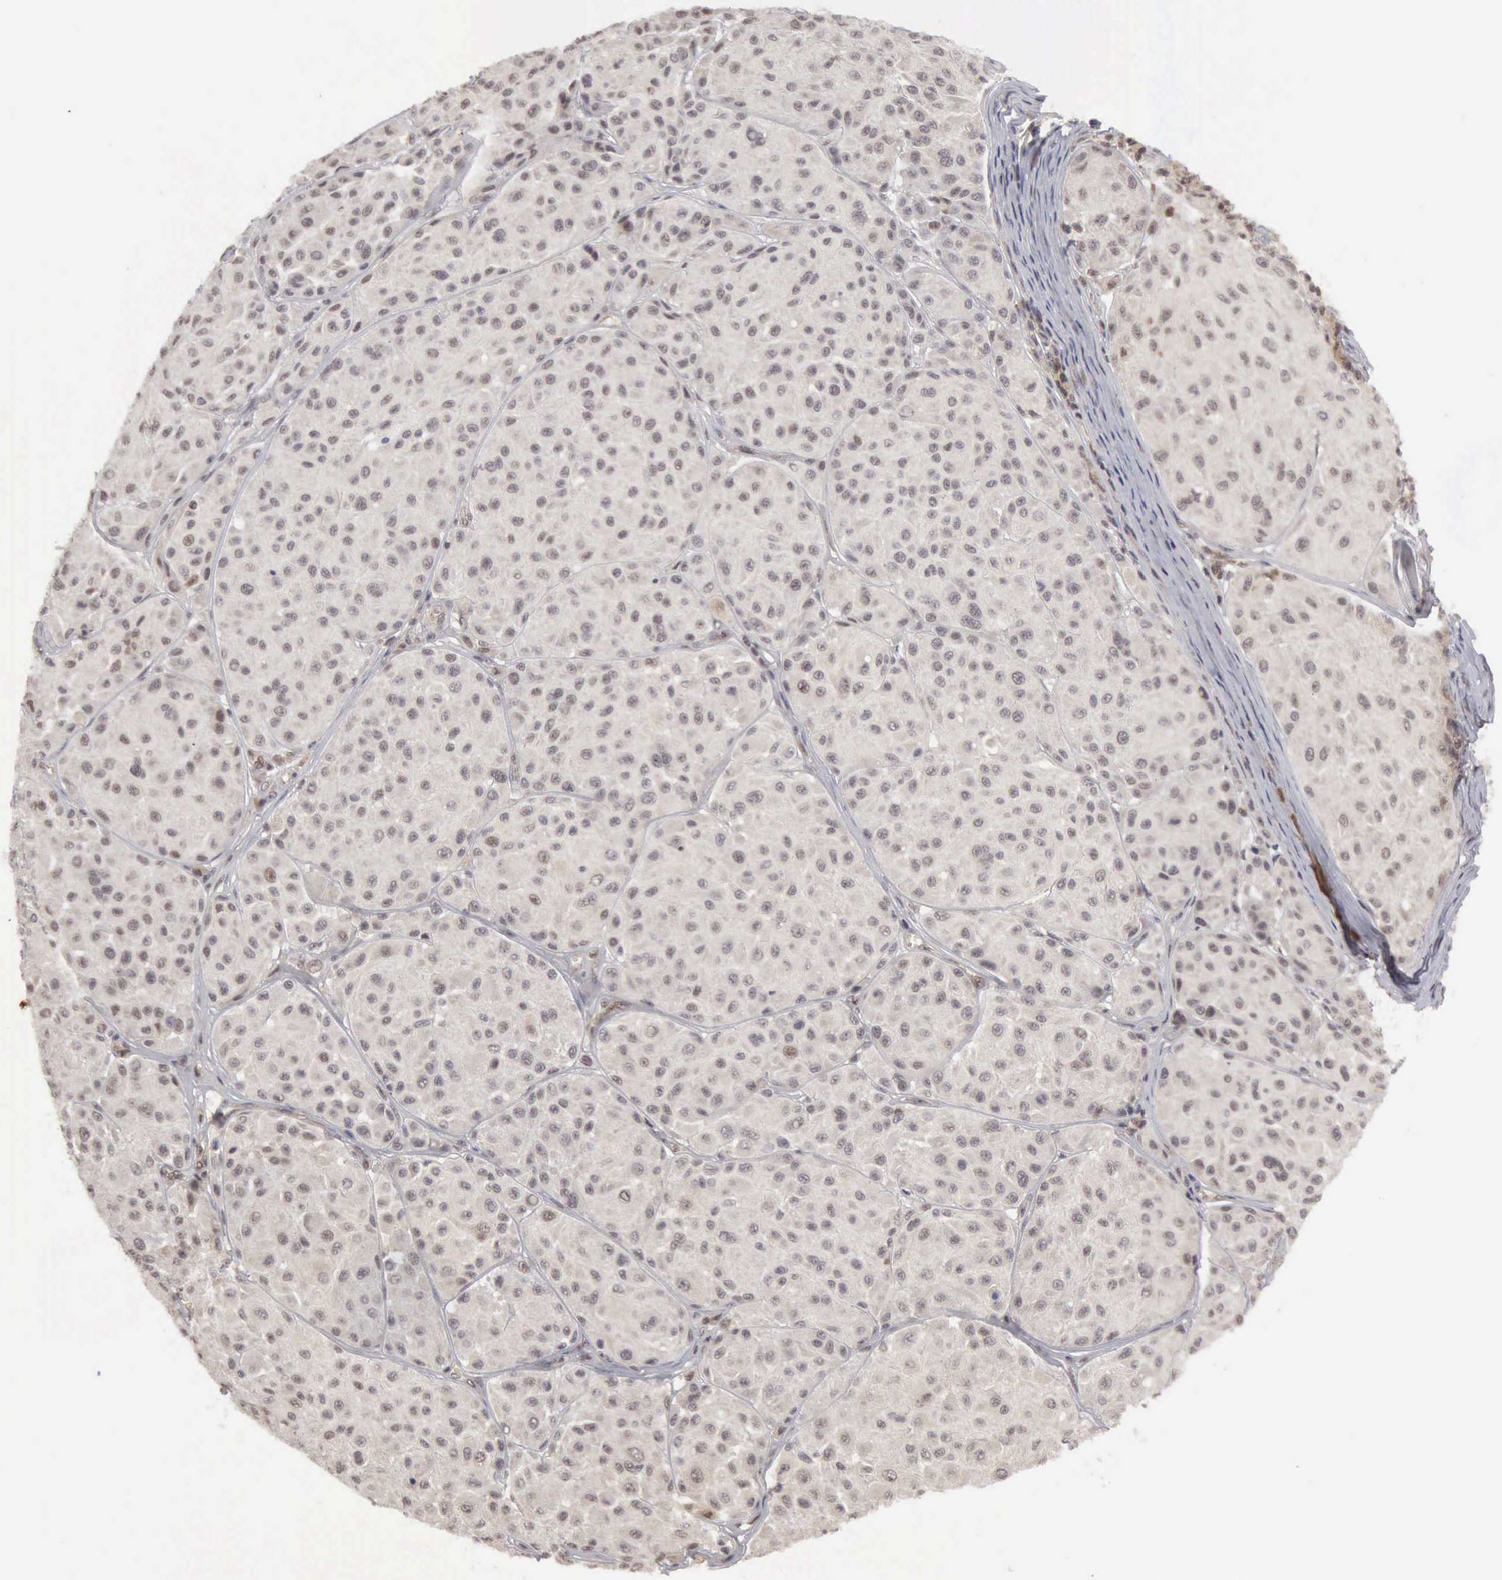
{"staining": {"intensity": "weak", "quantity": "<25%", "location": "nuclear"}, "tissue": "melanoma", "cell_type": "Tumor cells", "image_type": "cancer", "snomed": [{"axis": "morphology", "description": "Malignant melanoma, NOS"}, {"axis": "topography", "description": "Skin"}], "caption": "Malignant melanoma was stained to show a protein in brown. There is no significant staining in tumor cells. (DAB (3,3'-diaminobenzidine) immunohistochemistry (IHC) with hematoxylin counter stain).", "gene": "CDKN2A", "patient": {"sex": "male", "age": 36}}